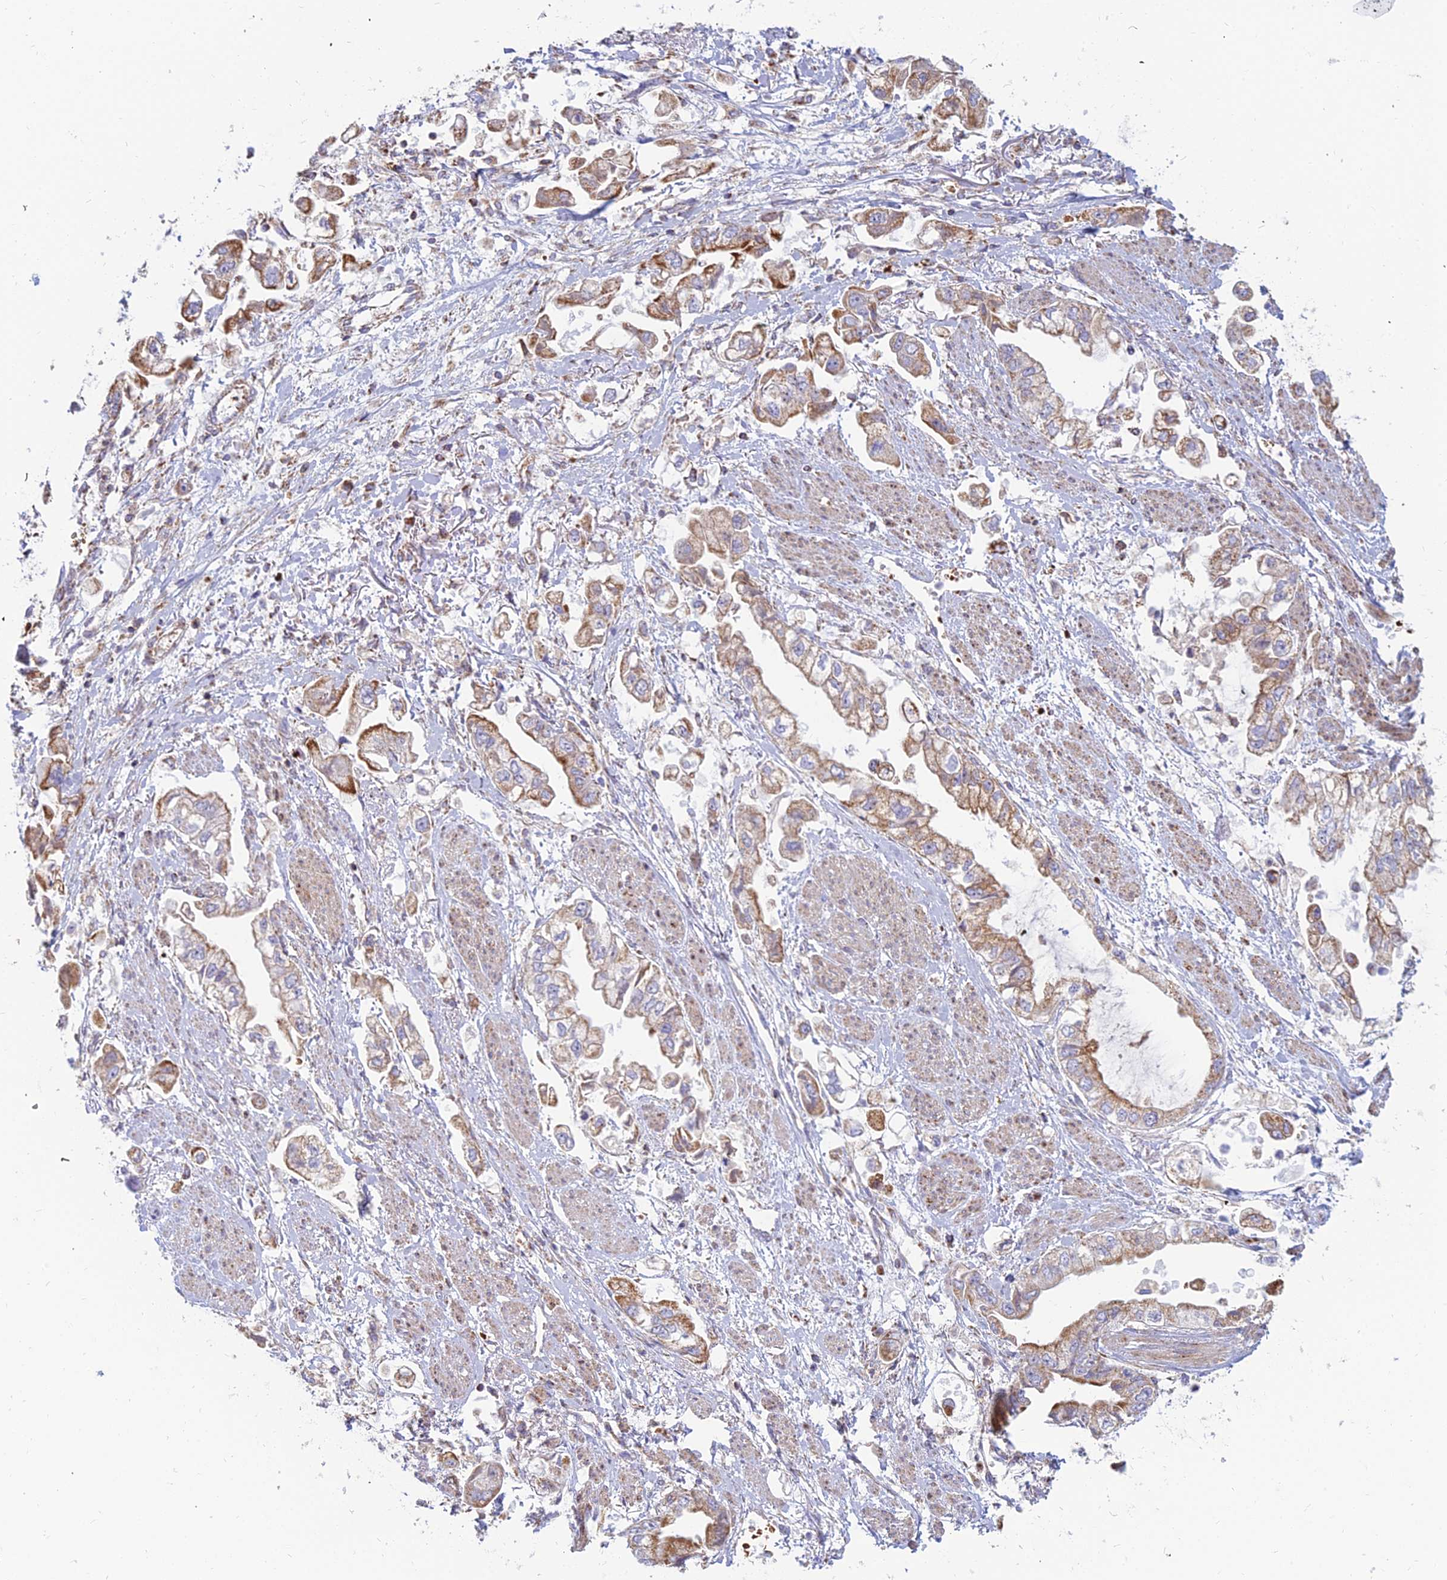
{"staining": {"intensity": "moderate", "quantity": ">75%", "location": "cytoplasmic/membranous"}, "tissue": "stomach cancer", "cell_type": "Tumor cells", "image_type": "cancer", "snomed": [{"axis": "morphology", "description": "Adenocarcinoma, NOS"}, {"axis": "topography", "description": "Stomach"}], "caption": "Brown immunohistochemical staining in adenocarcinoma (stomach) exhibits moderate cytoplasmic/membranous expression in about >75% of tumor cells.", "gene": "SLC35F4", "patient": {"sex": "male", "age": 62}}